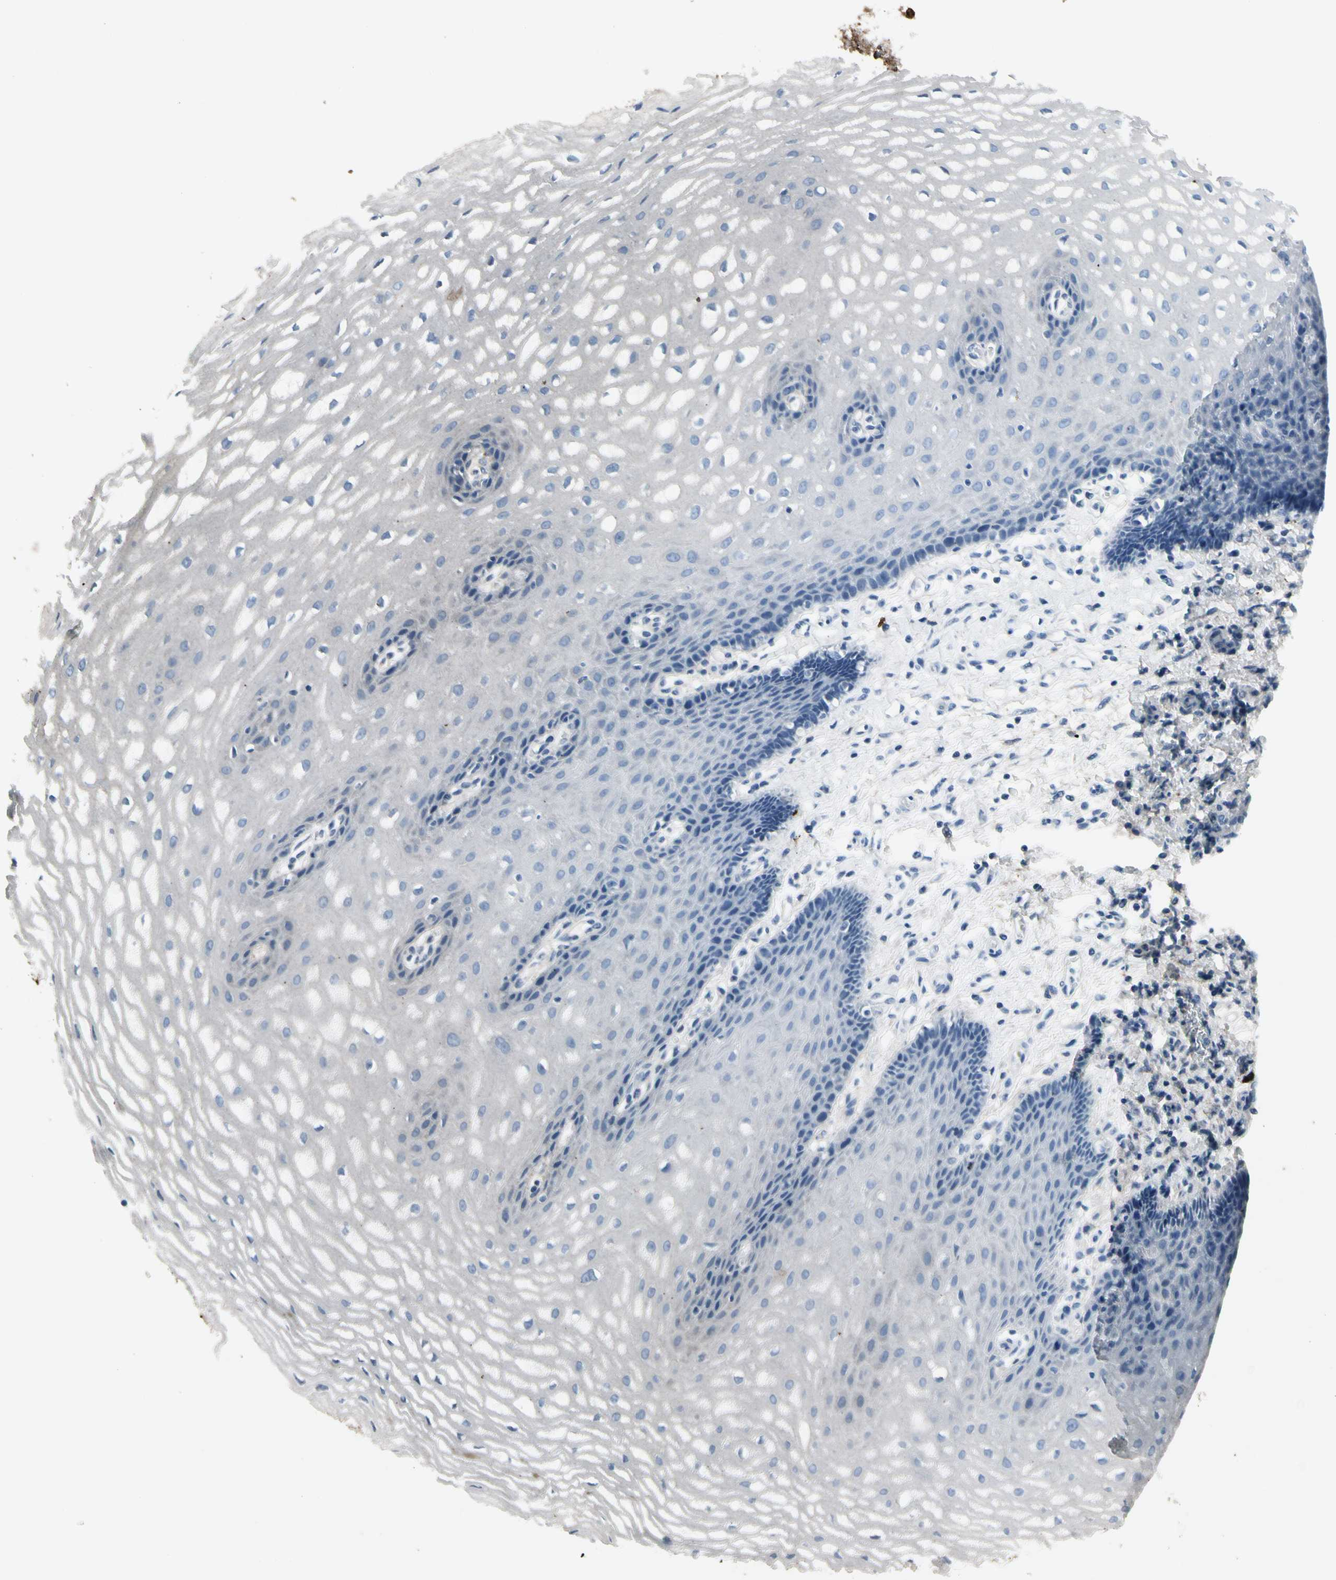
{"staining": {"intensity": "negative", "quantity": "none", "location": "none"}, "tissue": "esophagus", "cell_type": "Squamous epithelial cells", "image_type": "normal", "snomed": [{"axis": "morphology", "description": "Normal tissue, NOS"}, {"axis": "topography", "description": "Esophagus"}], "caption": "This is an immunohistochemistry (IHC) photomicrograph of unremarkable human esophagus. There is no staining in squamous epithelial cells.", "gene": "PIGR", "patient": {"sex": "male", "age": 54}}